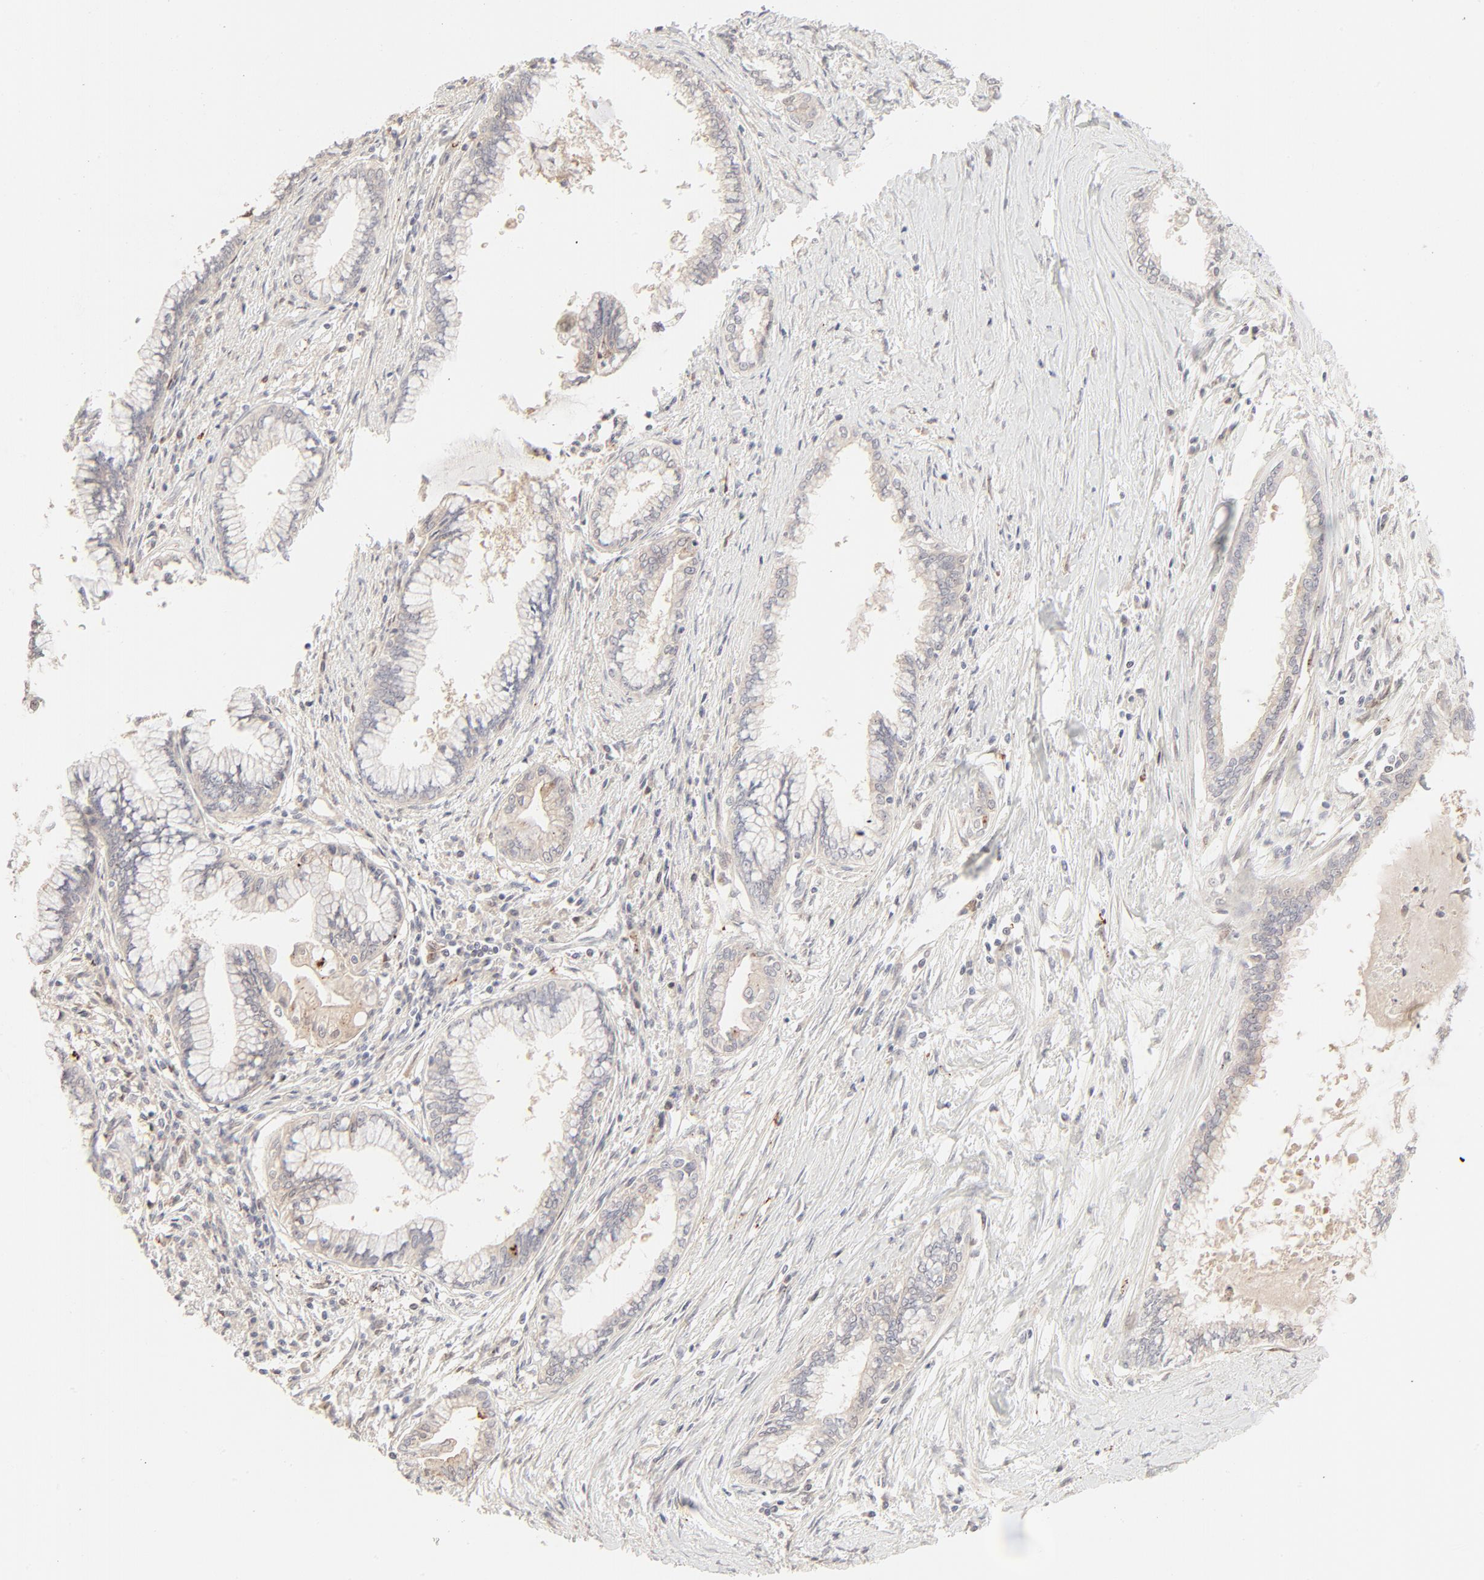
{"staining": {"intensity": "negative", "quantity": "none", "location": "none"}, "tissue": "pancreatic cancer", "cell_type": "Tumor cells", "image_type": "cancer", "snomed": [{"axis": "morphology", "description": "Adenocarcinoma, NOS"}, {"axis": "topography", "description": "Pancreas"}], "caption": "Immunohistochemistry micrograph of human pancreatic adenocarcinoma stained for a protein (brown), which displays no expression in tumor cells.", "gene": "LGALS2", "patient": {"sex": "female", "age": 64}}